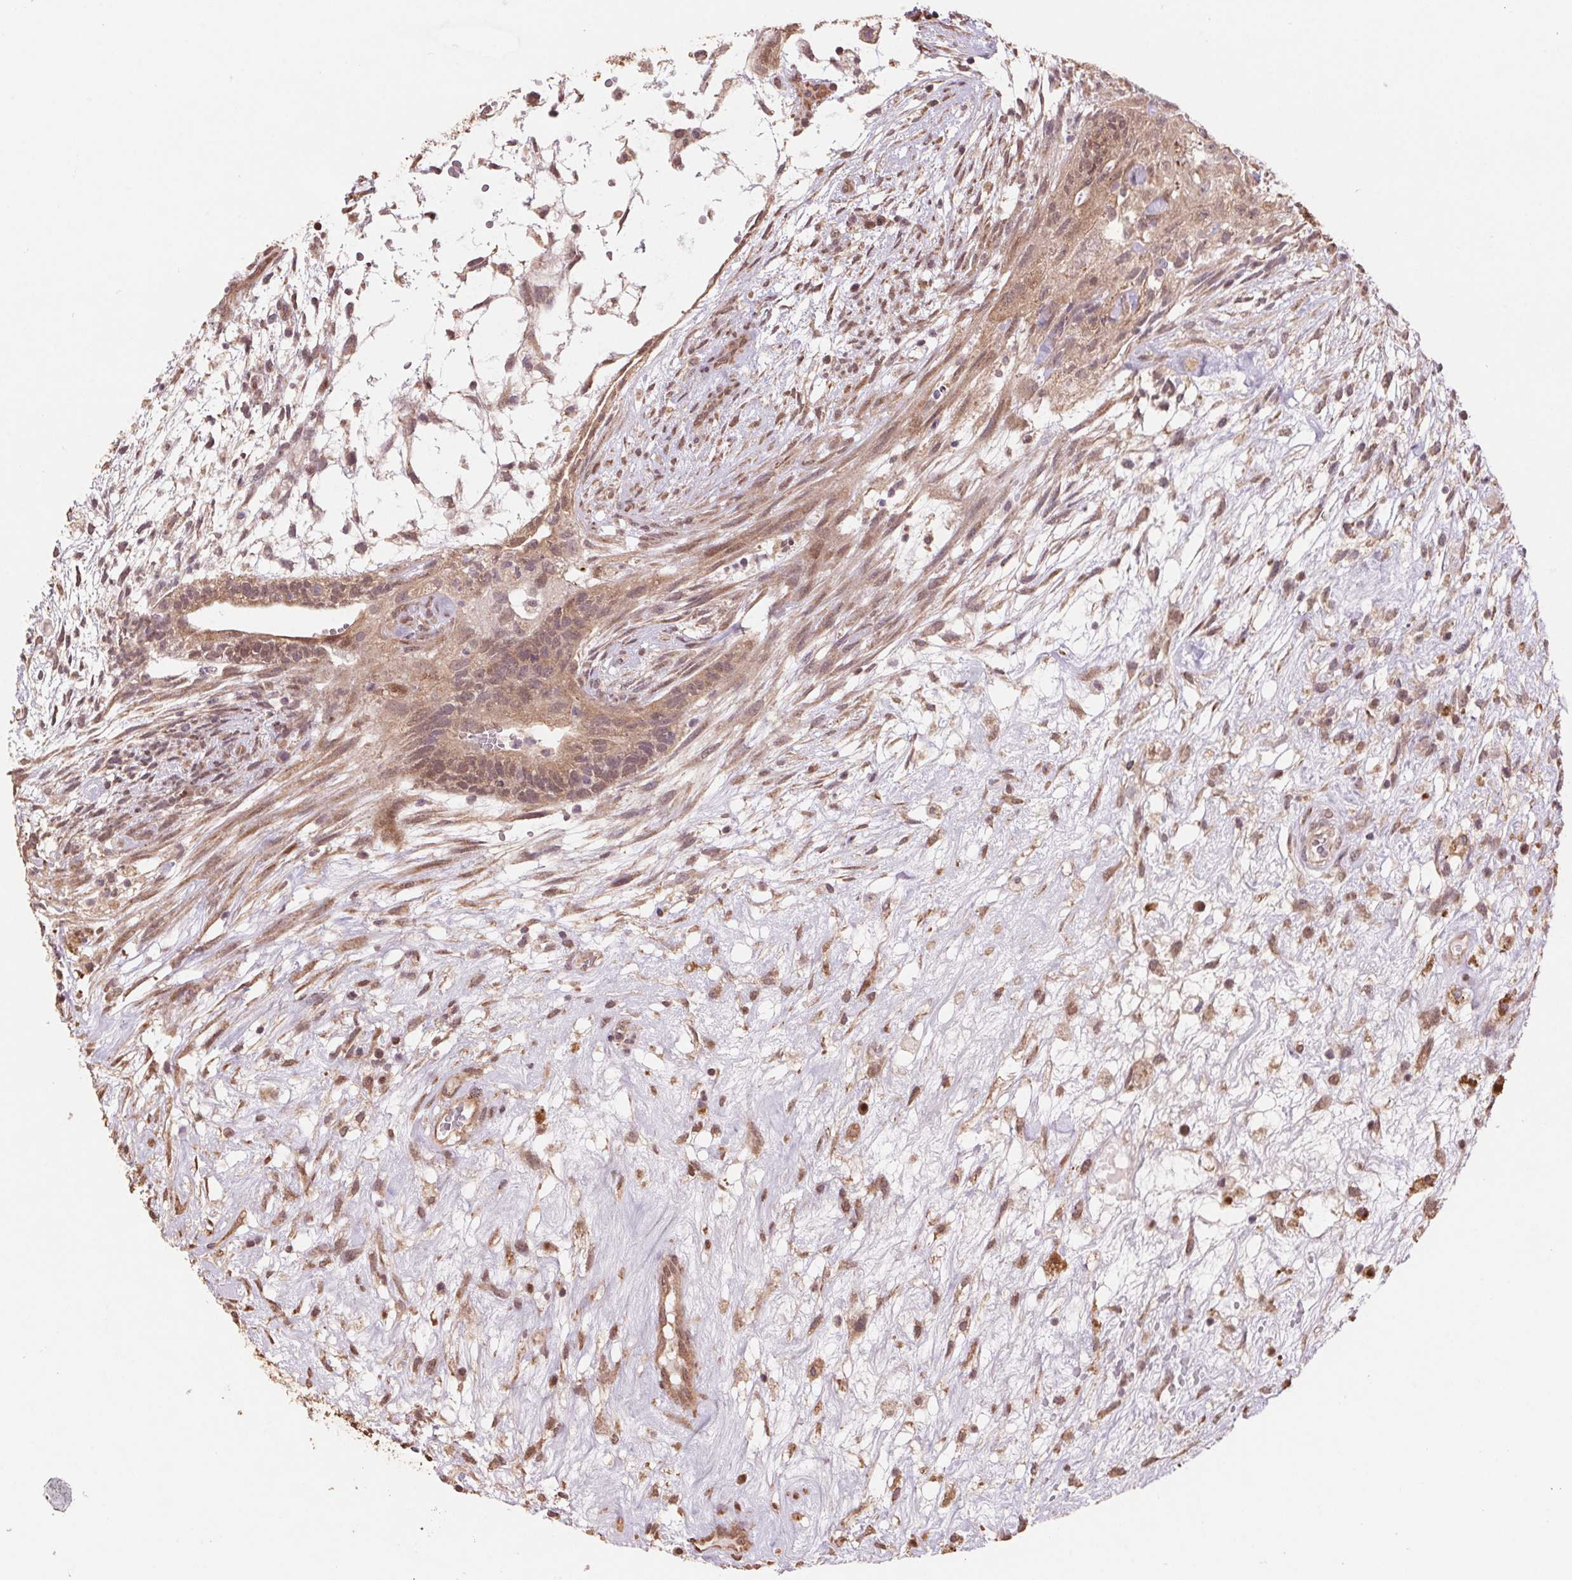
{"staining": {"intensity": "moderate", "quantity": "25%-75%", "location": "cytoplasmic/membranous,nuclear"}, "tissue": "testis cancer", "cell_type": "Tumor cells", "image_type": "cancer", "snomed": [{"axis": "morphology", "description": "Normal tissue, NOS"}, {"axis": "morphology", "description": "Carcinoma, Embryonal, NOS"}, {"axis": "topography", "description": "Testis"}], "caption": "Immunohistochemistry micrograph of human embryonal carcinoma (testis) stained for a protein (brown), which exhibits medium levels of moderate cytoplasmic/membranous and nuclear staining in about 25%-75% of tumor cells.", "gene": "CUTA", "patient": {"sex": "male", "age": 32}}